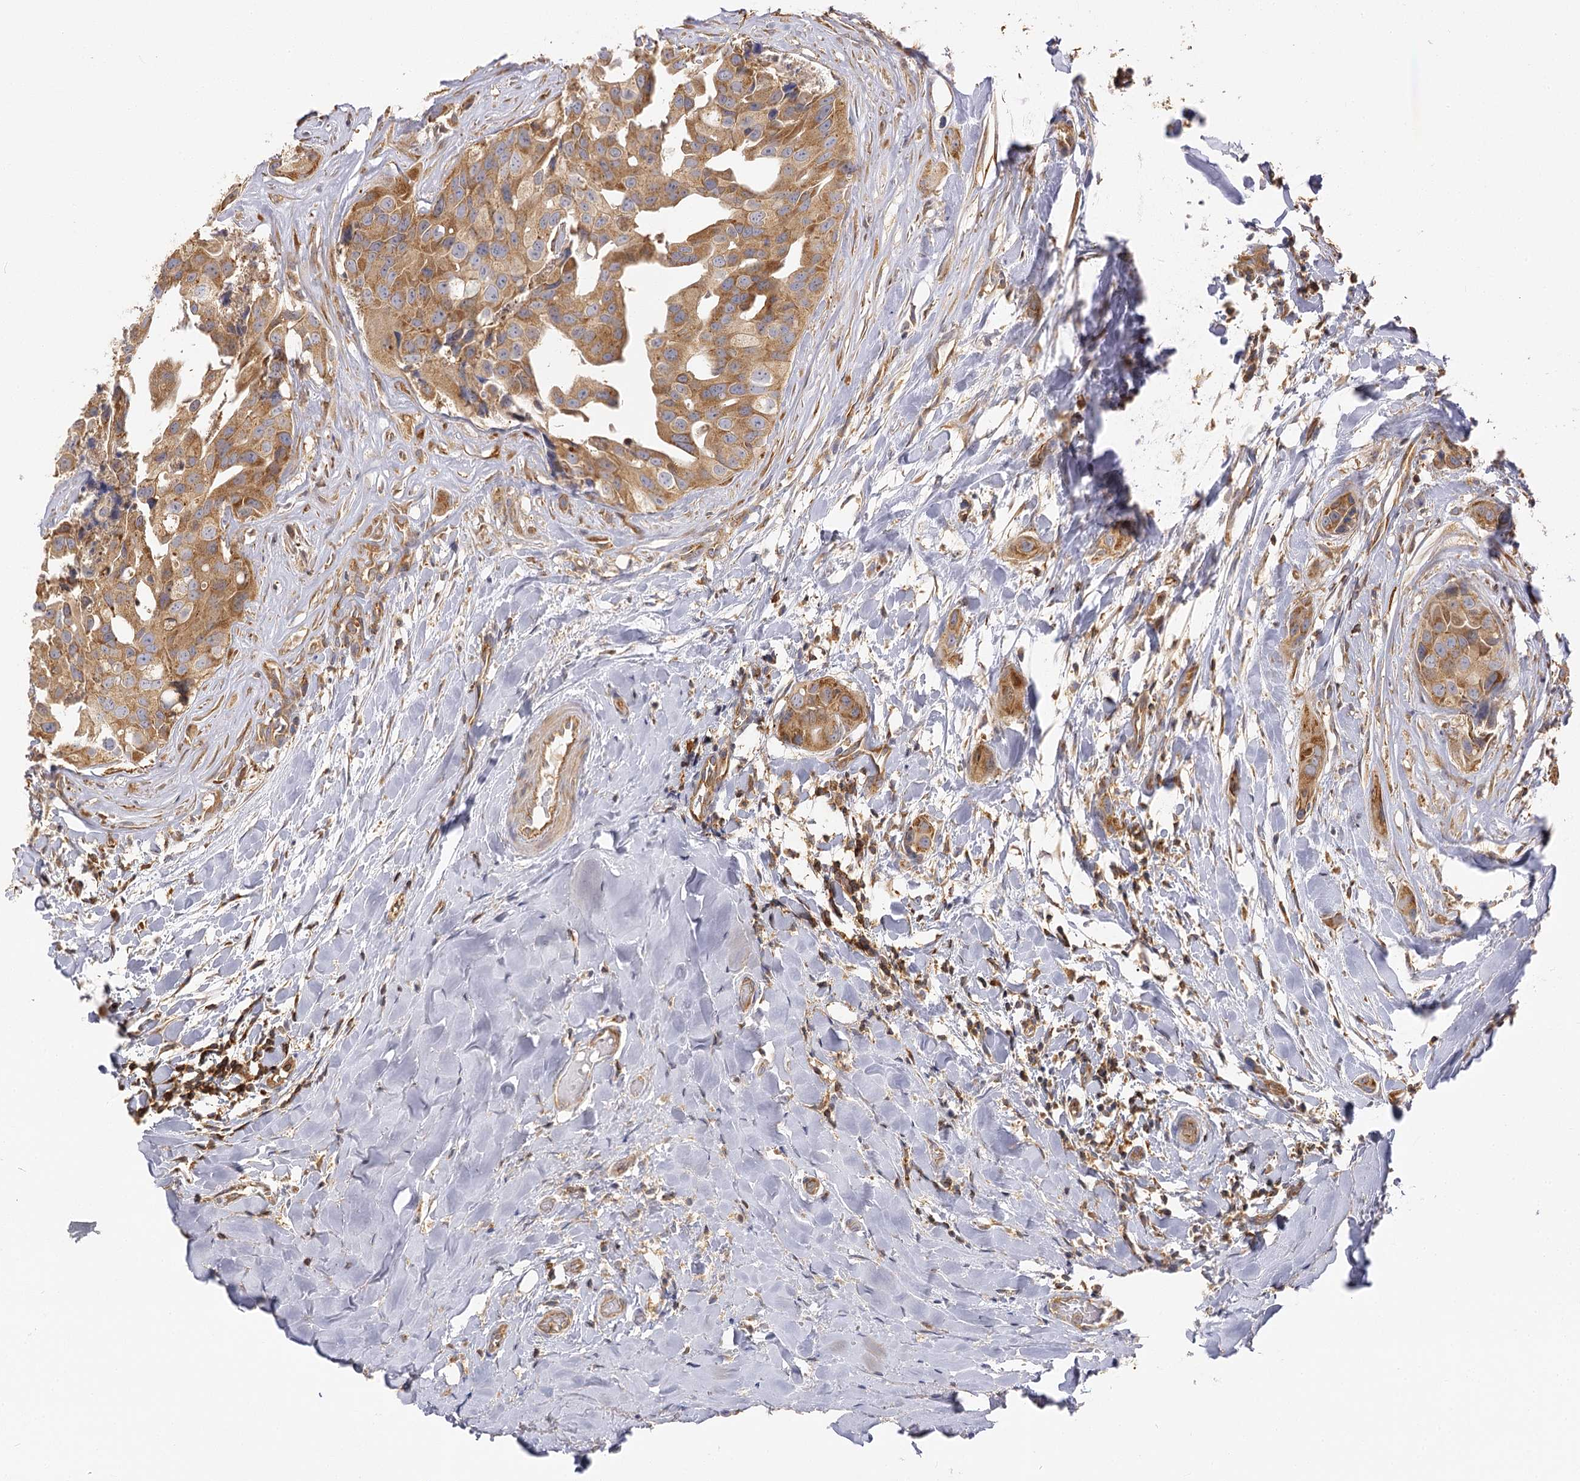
{"staining": {"intensity": "moderate", "quantity": ">75%", "location": "cytoplasmic/membranous"}, "tissue": "head and neck cancer", "cell_type": "Tumor cells", "image_type": "cancer", "snomed": [{"axis": "morphology", "description": "Adenocarcinoma, NOS"}, {"axis": "morphology", "description": "Adenocarcinoma, metastatic, NOS"}, {"axis": "topography", "description": "Head-Neck"}], "caption": "The histopathology image displays a brown stain indicating the presence of a protein in the cytoplasmic/membranous of tumor cells in head and neck cancer (metastatic adenocarcinoma). The staining was performed using DAB (3,3'-diaminobenzidine), with brown indicating positive protein expression. Nuclei are stained blue with hematoxylin.", "gene": "SEC24B", "patient": {"sex": "male", "age": 75}}